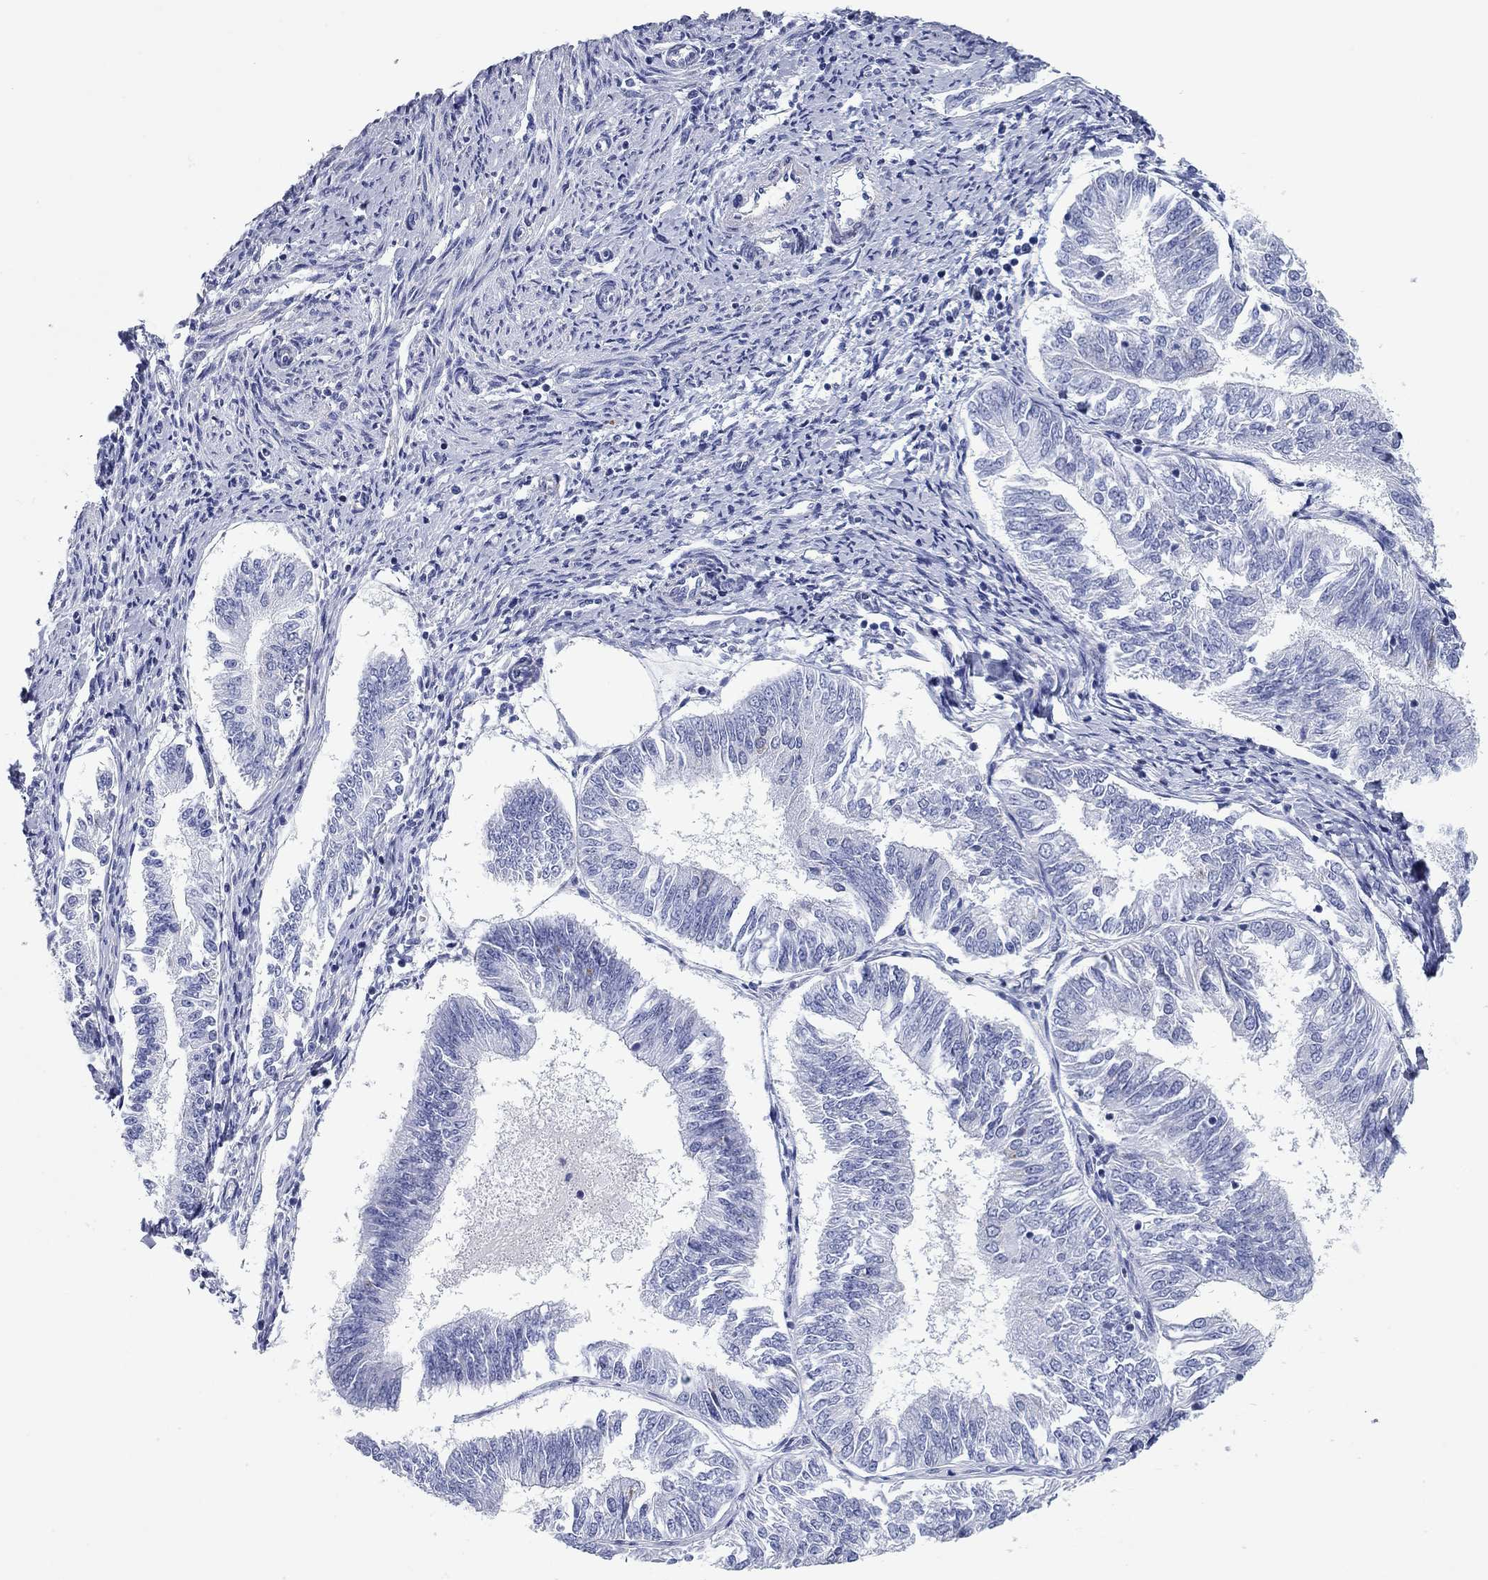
{"staining": {"intensity": "negative", "quantity": "none", "location": "none"}, "tissue": "endometrial cancer", "cell_type": "Tumor cells", "image_type": "cancer", "snomed": [{"axis": "morphology", "description": "Adenocarcinoma, NOS"}, {"axis": "topography", "description": "Endometrium"}], "caption": "This is an IHC histopathology image of adenocarcinoma (endometrial). There is no expression in tumor cells.", "gene": "CHI3L2", "patient": {"sex": "female", "age": 58}}